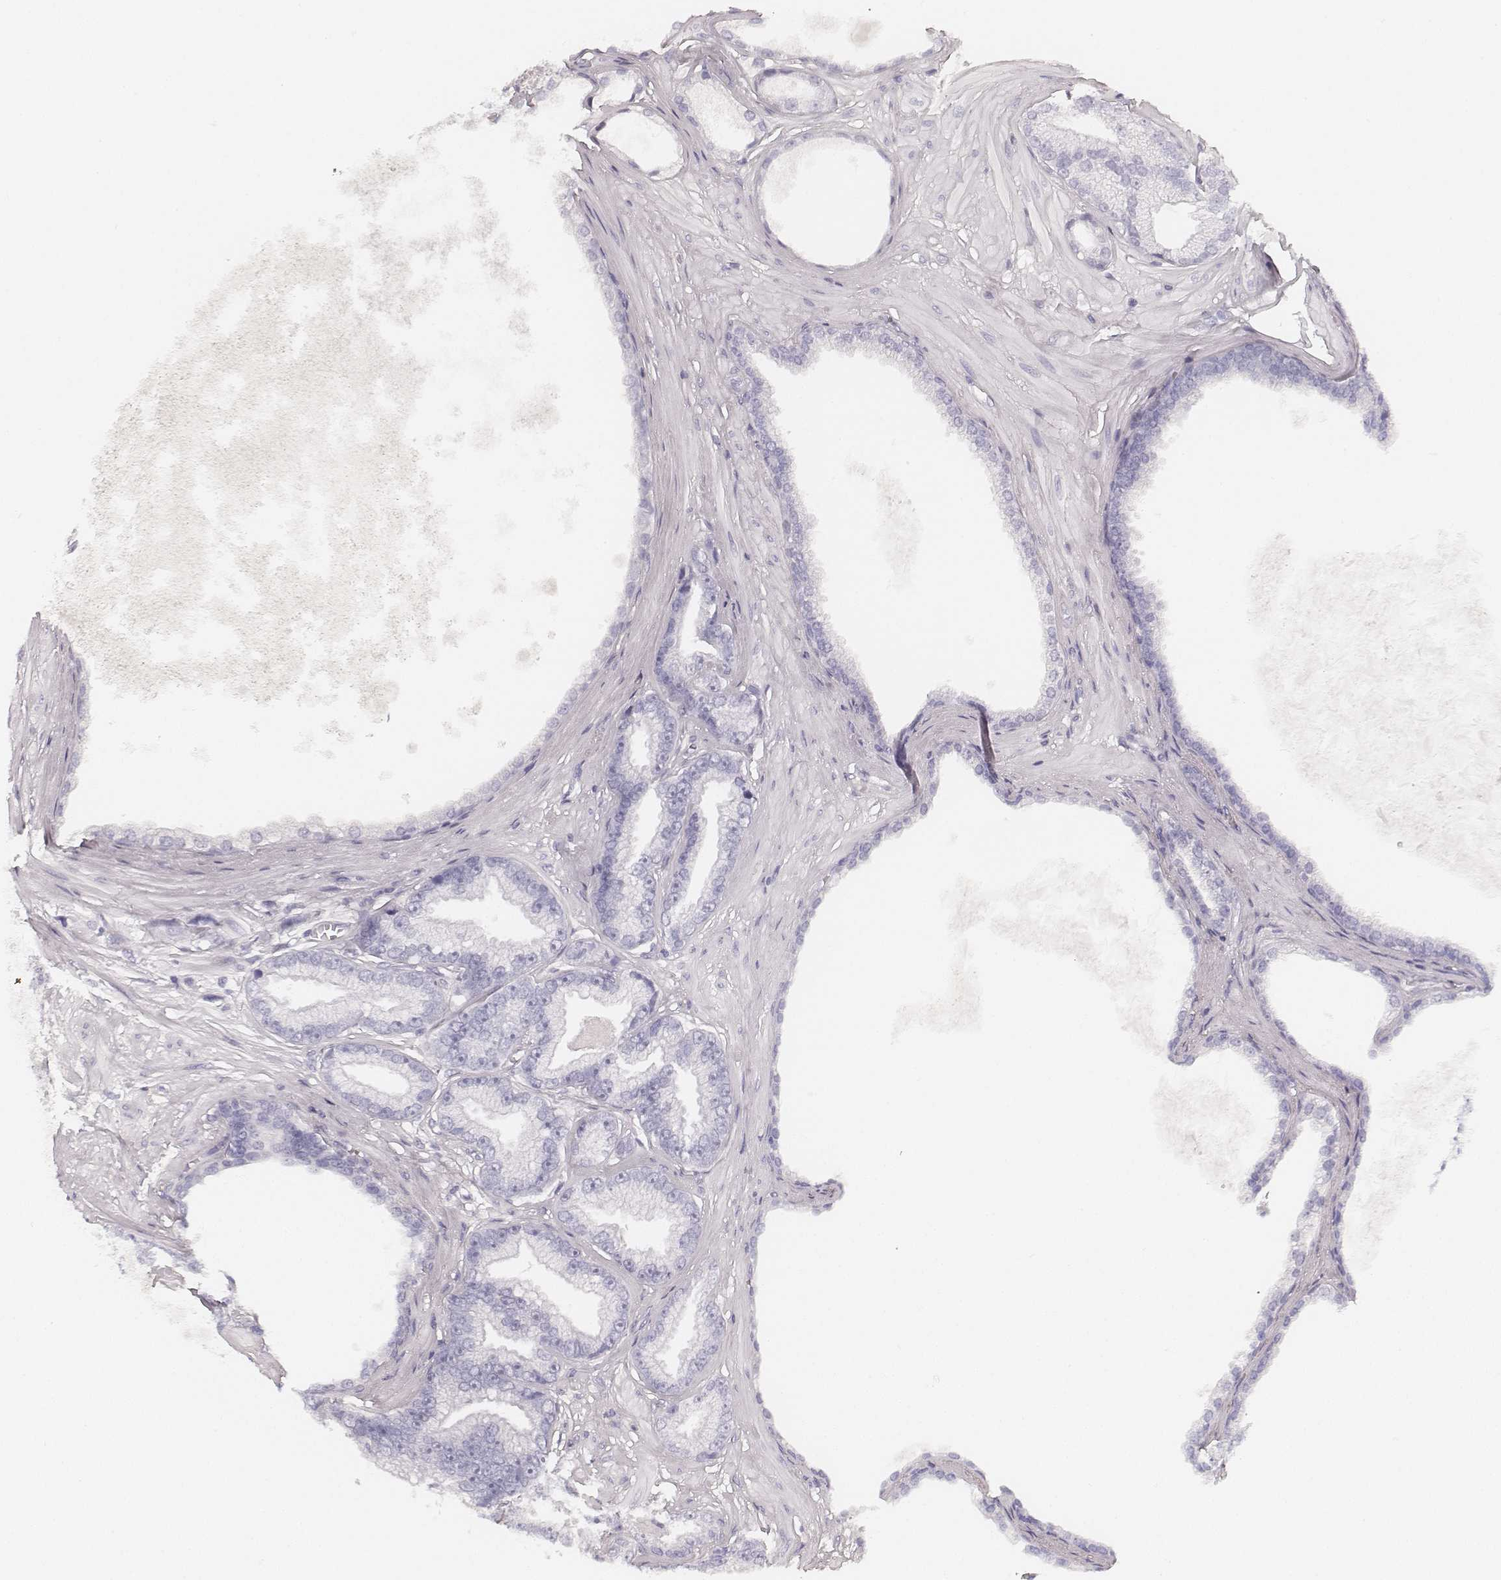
{"staining": {"intensity": "negative", "quantity": "none", "location": "none"}, "tissue": "prostate cancer", "cell_type": "Tumor cells", "image_type": "cancer", "snomed": [{"axis": "morphology", "description": "Adenocarcinoma, Low grade"}, {"axis": "topography", "description": "Prostate"}], "caption": "Immunohistochemistry (IHC) micrograph of neoplastic tissue: human low-grade adenocarcinoma (prostate) stained with DAB (3,3'-diaminobenzidine) shows no significant protein staining in tumor cells. Nuclei are stained in blue.", "gene": "HNF4G", "patient": {"sex": "male", "age": 64}}